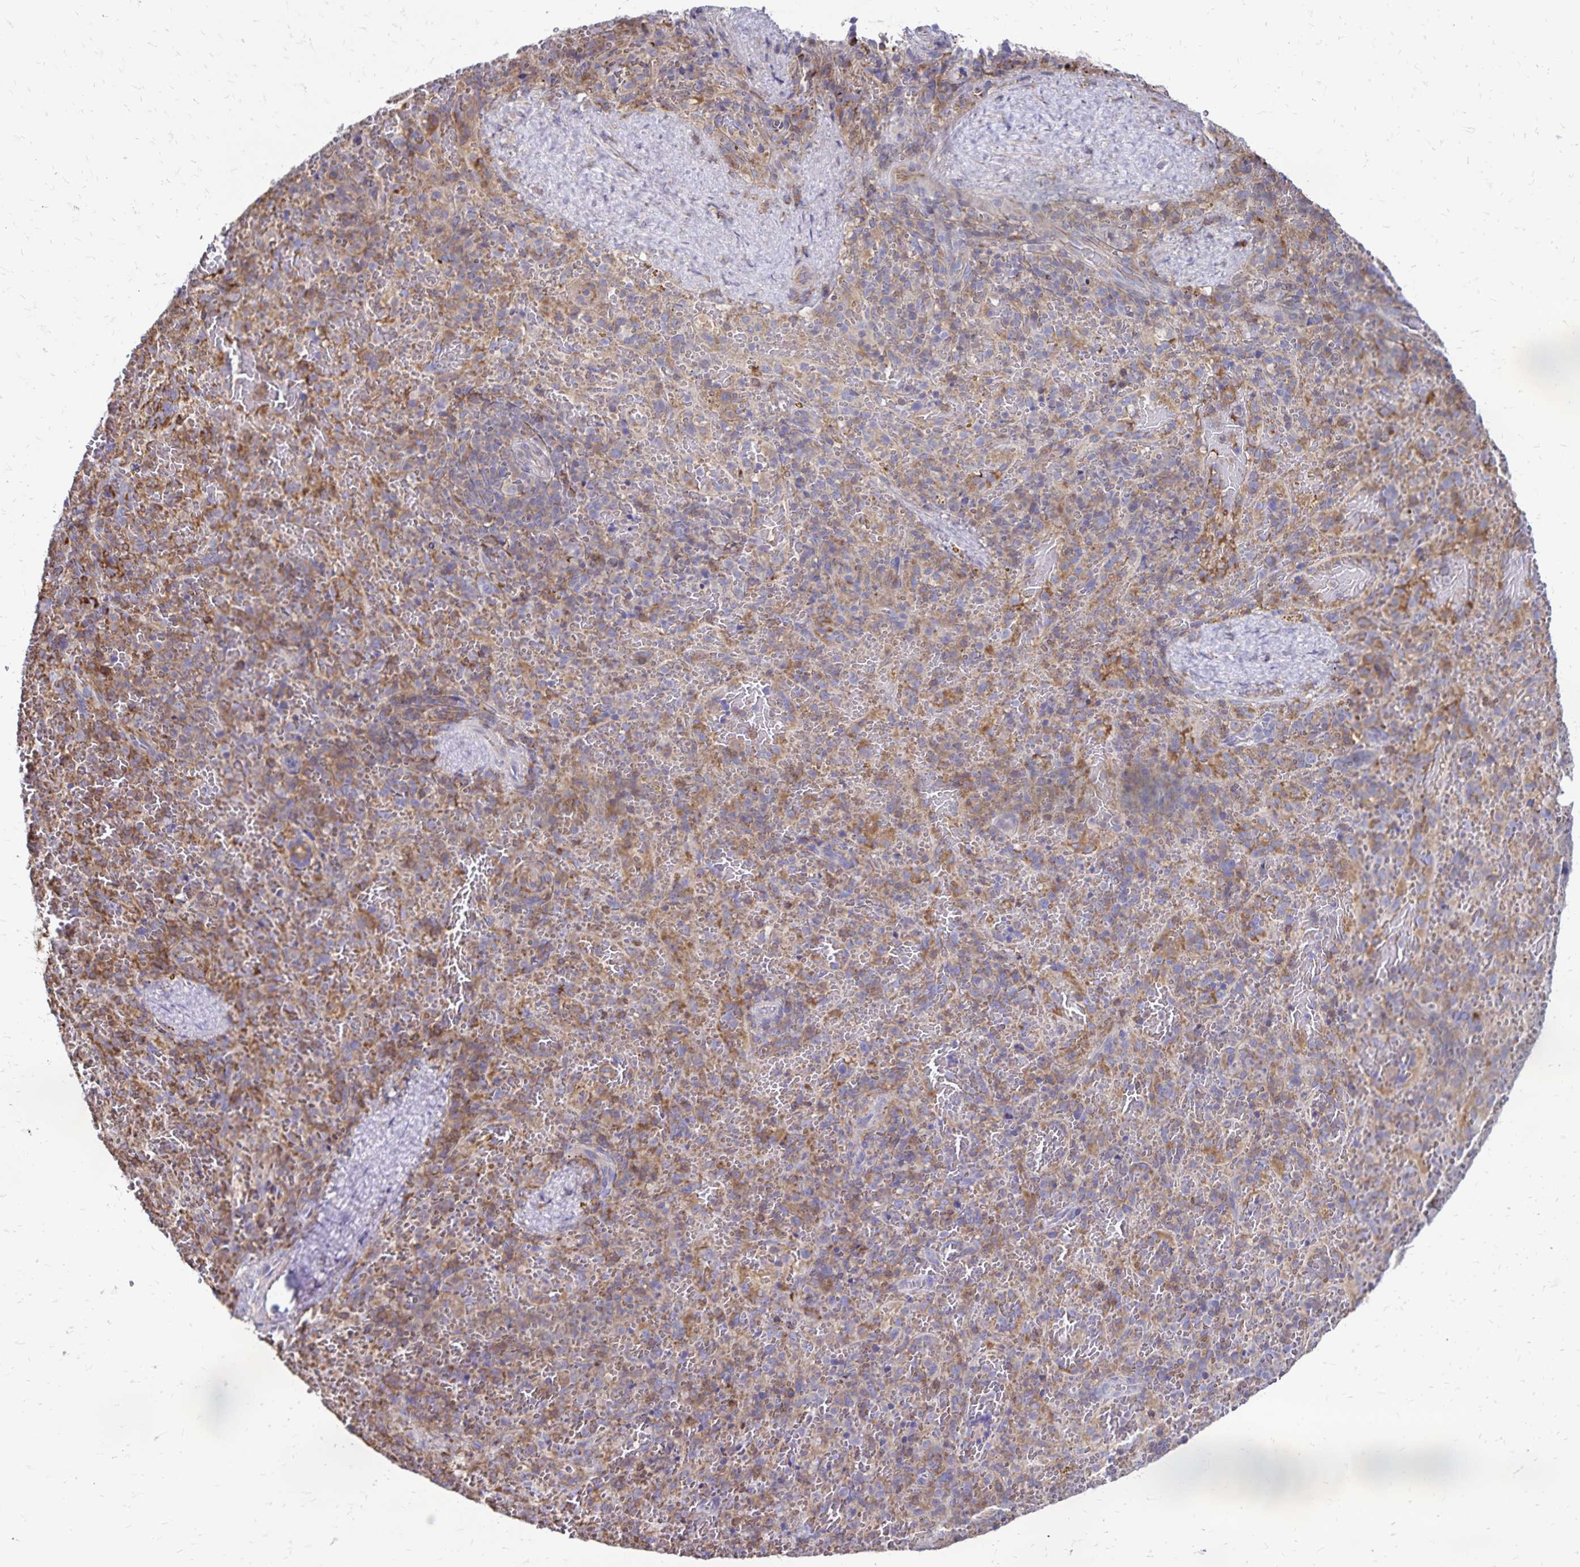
{"staining": {"intensity": "moderate", "quantity": ">75%", "location": "cytoplasmic/membranous"}, "tissue": "spleen", "cell_type": "Cells in red pulp", "image_type": "normal", "snomed": [{"axis": "morphology", "description": "Normal tissue, NOS"}, {"axis": "topography", "description": "Spleen"}], "caption": "Protein staining of benign spleen demonstrates moderate cytoplasmic/membranous staining in about >75% of cells in red pulp. (DAB (3,3'-diaminobenzidine) IHC with brightfield microscopy, high magnification).", "gene": "NAGPA", "patient": {"sex": "female", "age": 50}}